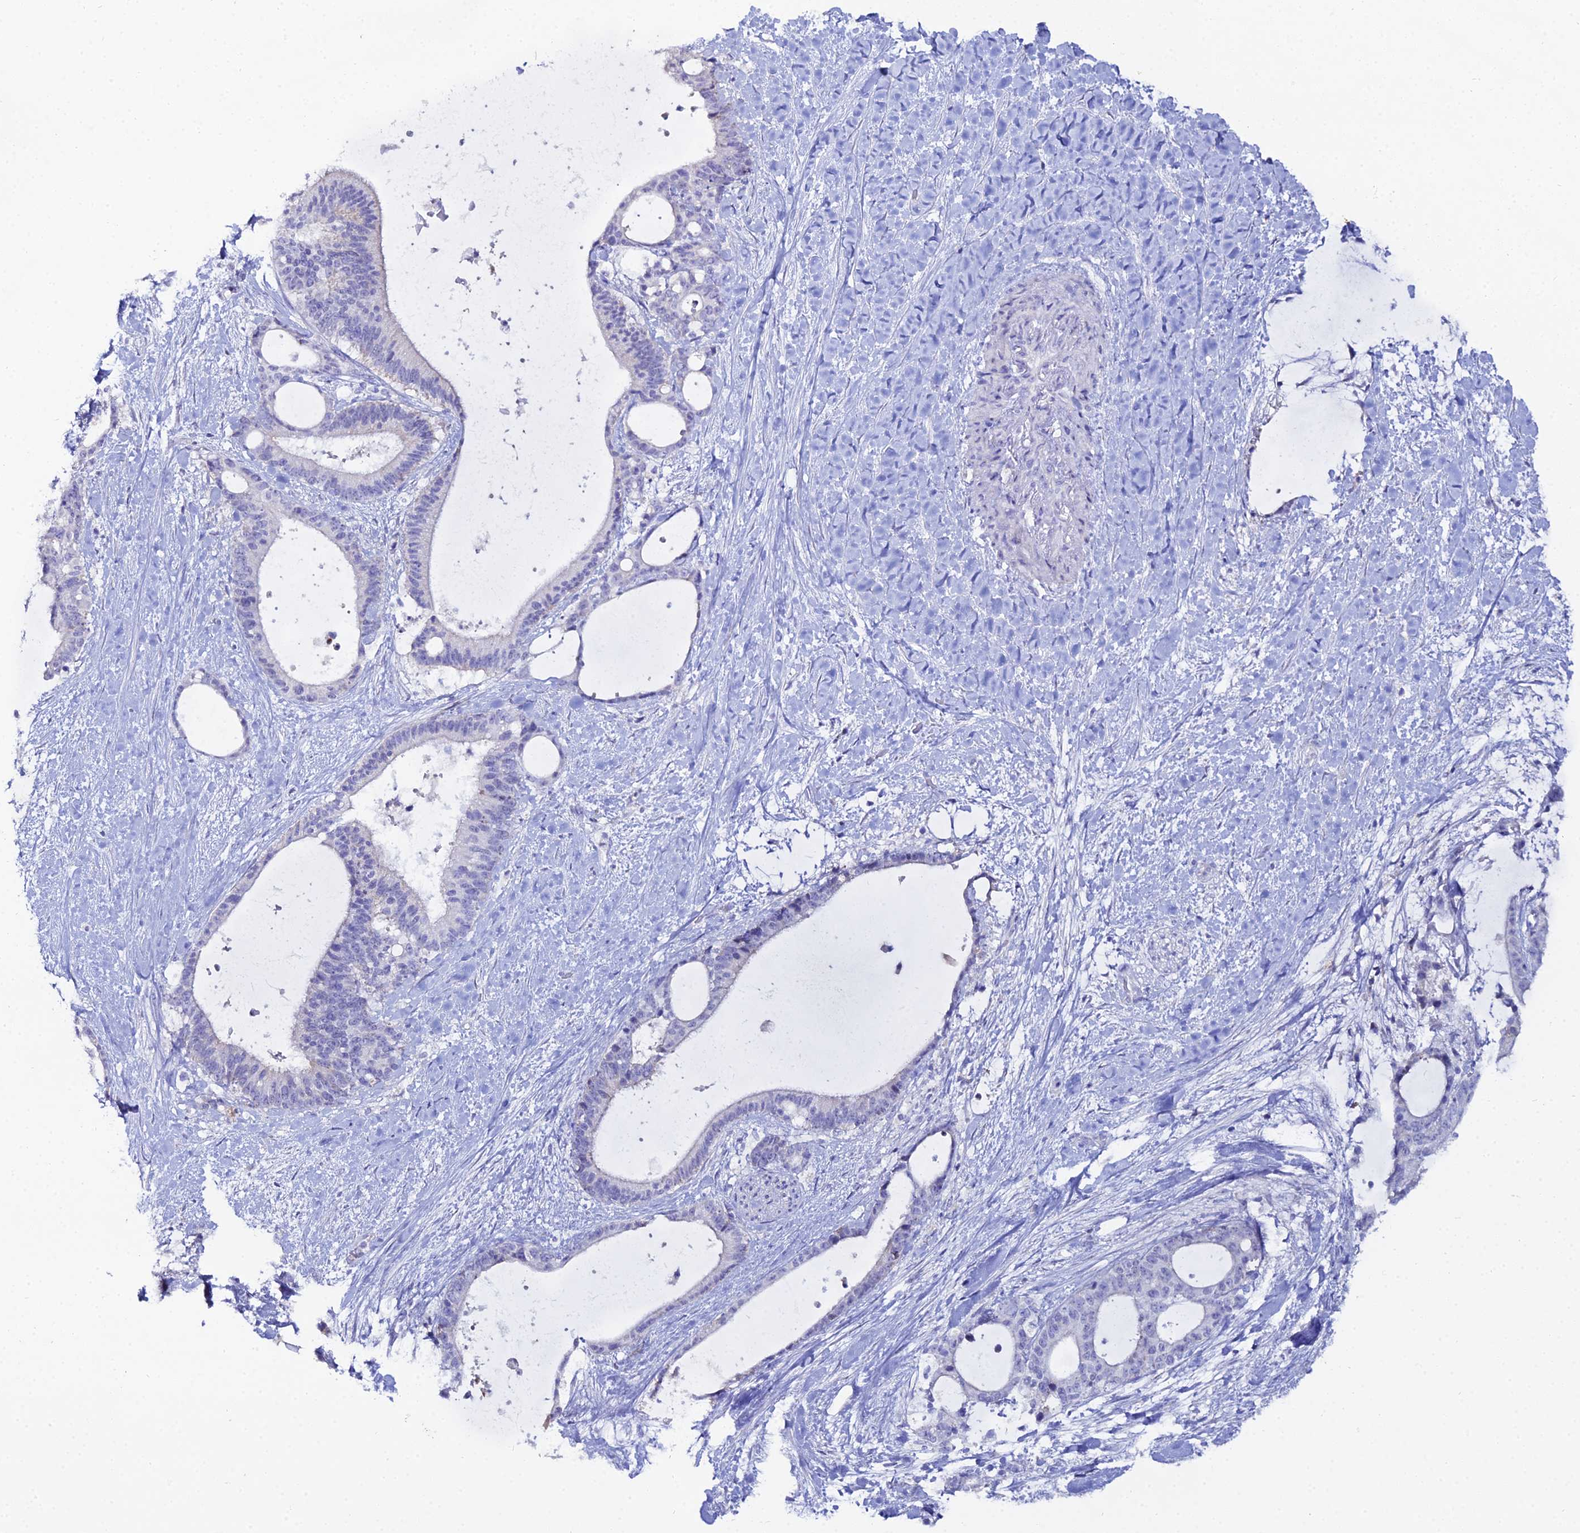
{"staining": {"intensity": "negative", "quantity": "none", "location": "none"}, "tissue": "liver cancer", "cell_type": "Tumor cells", "image_type": "cancer", "snomed": [{"axis": "morphology", "description": "Normal tissue, NOS"}, {"axis": "morphology", "description": "Cholangiocarcinoma"}, {"axis": "topography", "description": "Liver"}, {"axis": "topography", "description": "Peripheral nerve tissue"}], "caption": "Immunohistochemistry of human liver cancer reveals no staining in tumor cells.", "gene": "DHX34", "patient": {"sex": "female", "age": 73}}